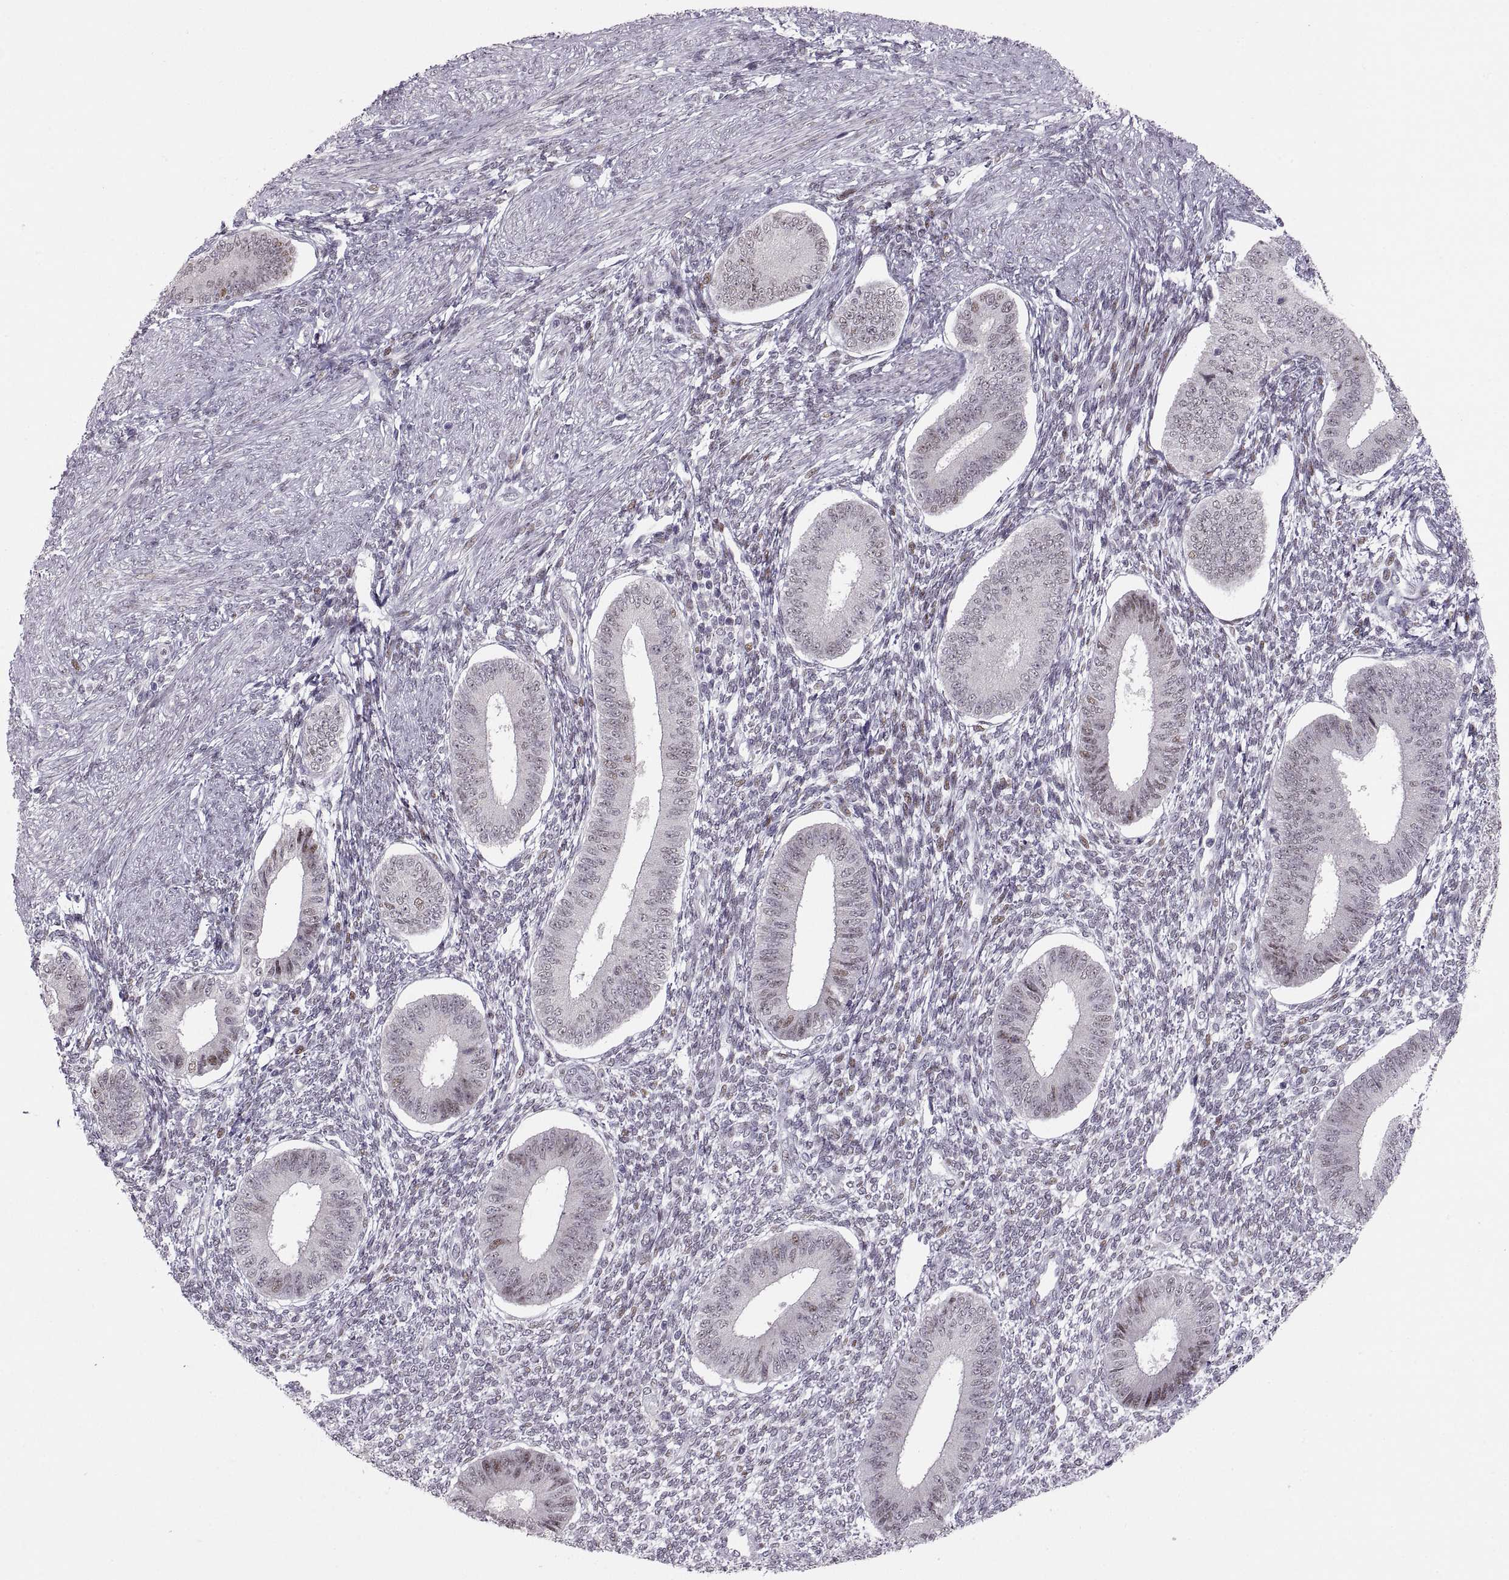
{"staining": {"intensity": "strong", "quantity": "<25%", "location": "nuclear"}, "tissue": "endometrium", "cell_type": "Cells in endometrial stroma", "image_type": "normal", "snomed": [{"axis": "morphology", "description": "Normal tissue, NOS"}, {"axis": "topography", "description": "Endometrium"}], "caption": "Immunohistochemical staining of unremarkable human endometrium demonstrates strong nuclear protein staining in about <25% of cells in endometrial stroma. (DAB = brown stain, brightfield microscopy at high magnification).", "gene": "SNAI1", "patient": {"sex": "female", "age": 39}}